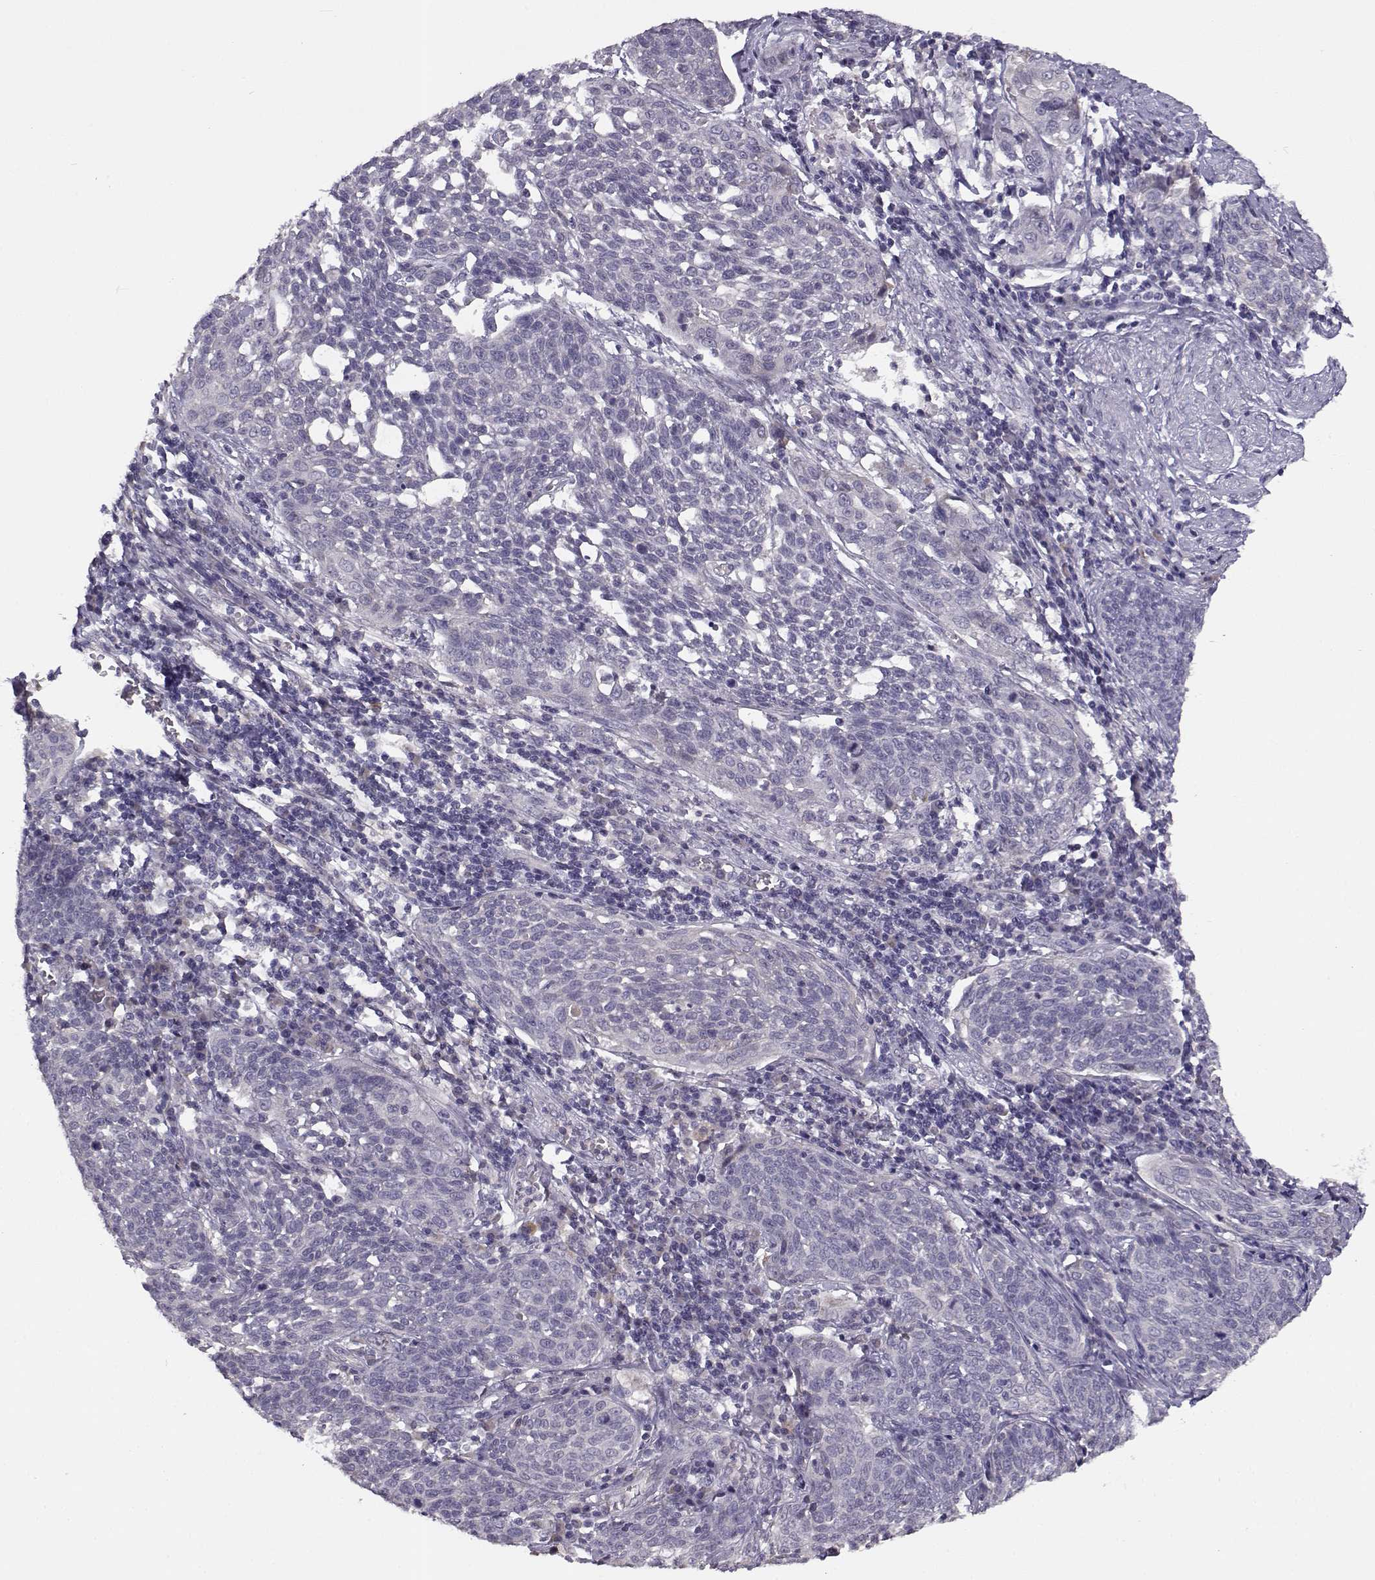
{"staining": {"intensity": "negative", "quantity": "none", "location": "none"}, "tissue": "cervical cancer", "cell_type": "Tumor cells", "image_type": "cancer", "snomed": [{"axis": "morphology", "description": "Squamous cell carcinoma, NOS"}, {"axis": "topography", "description": "Cervix"}], "caption": "Tumor cells are negative for protein expression in human cervical cancer. The staining was performed using DAB (3,3'-diaminobenzidine) to visualize the protein expression in brown, while the nuclei were stained in blue with hematoxylin (Magnification: 20x).", "gene": "TMEM145", "patient": {"sex": "female", "age": 34}}